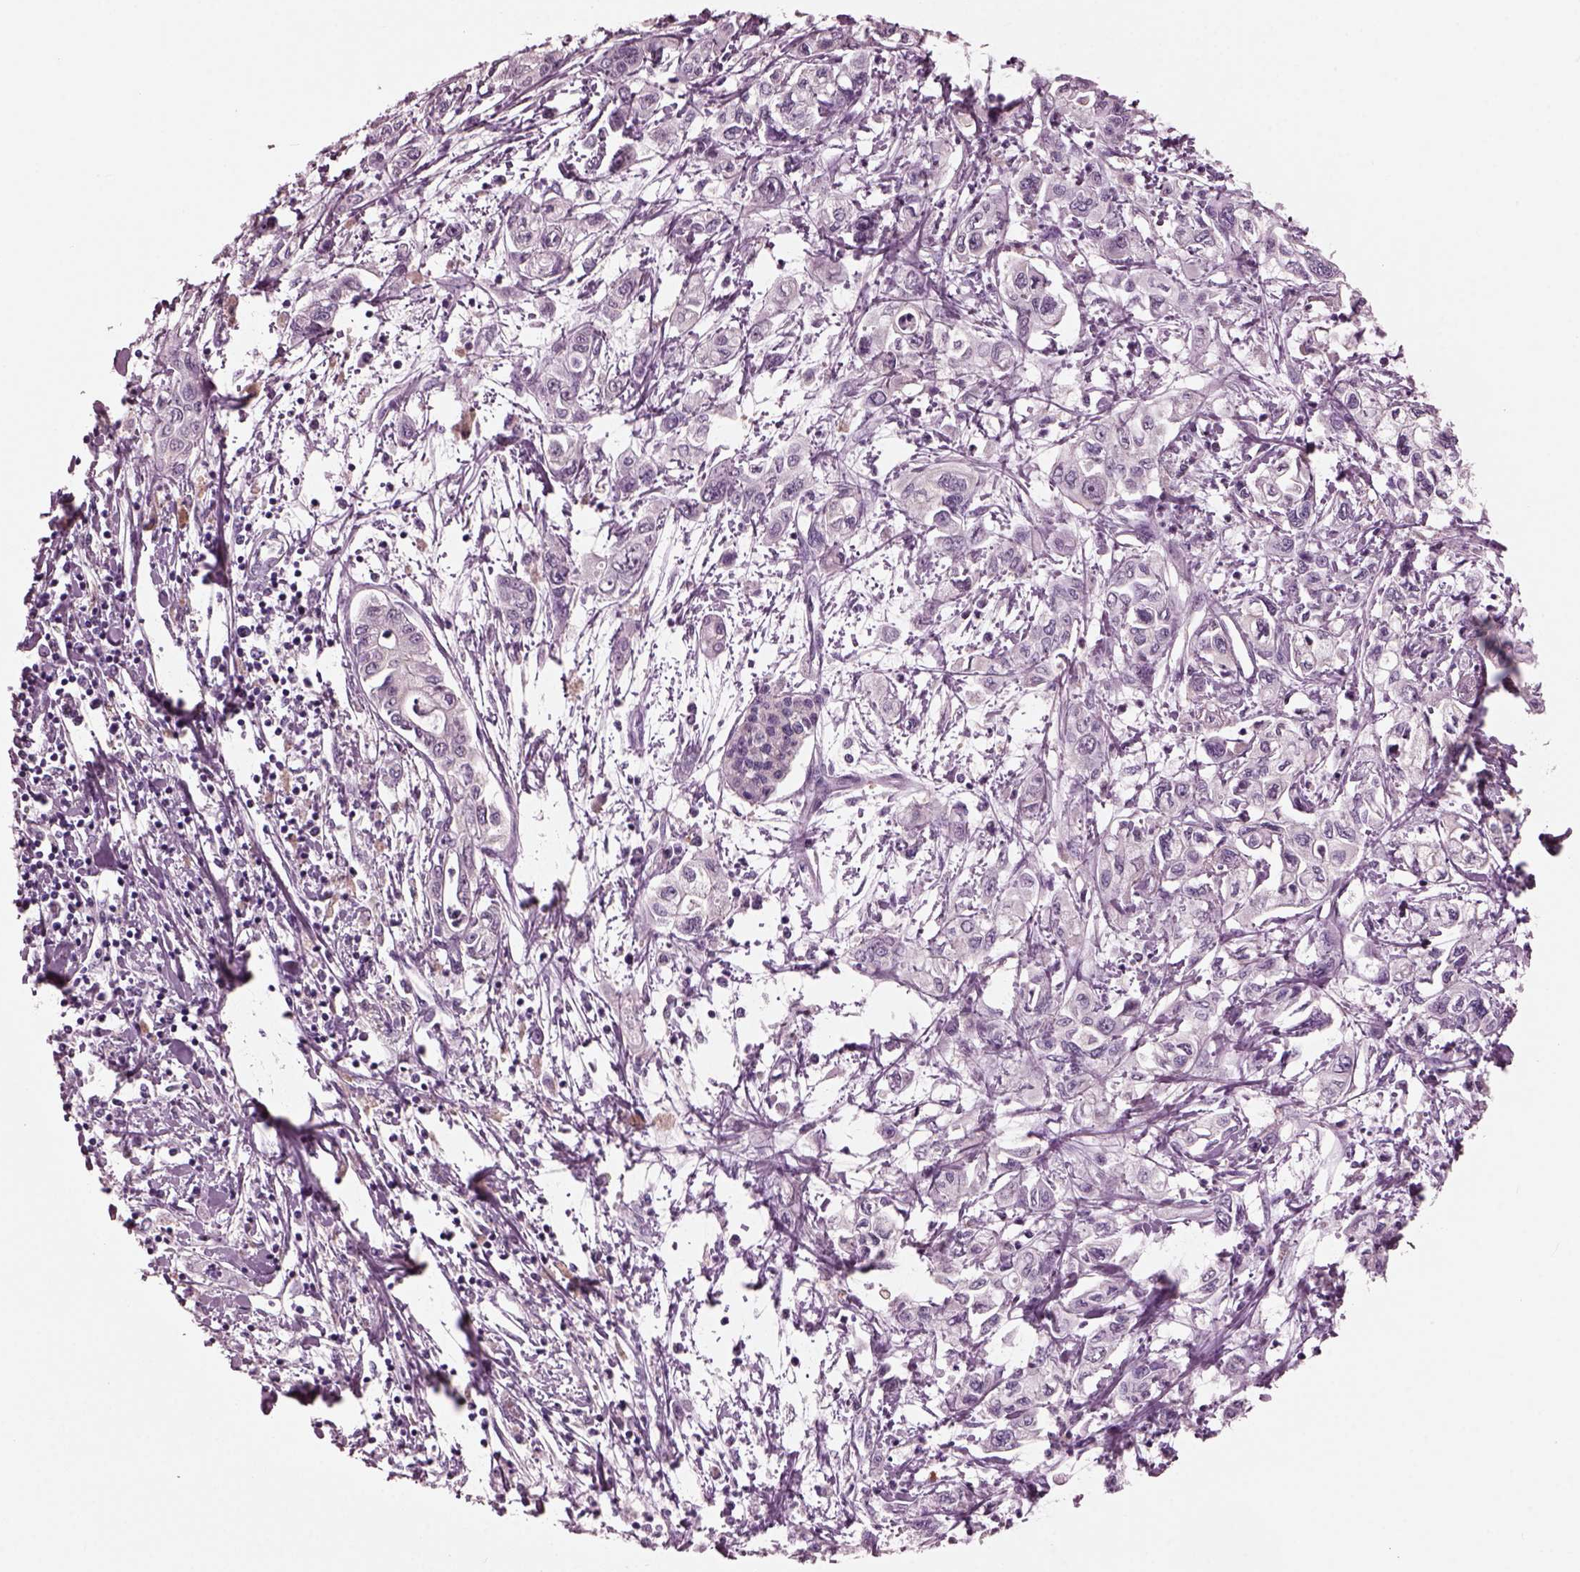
{"staining": {"intensity": "negative", "quantity": "none", "location": "none"}, "tissue": "pancreatic cancer", "cell_type": "Tumor cells", "image_type": "cancer", "snomed": [{"axis": "morphology", "description": "Adenocarcinoma, NOS"}, {"axis": "topography", "description": "Pancreas"}], "caption": "Protein analysis of pancreatic cancer (adenocarcinoma) demonstrates no significant staining in tumor cells.", "gene": "SHTN1", "patient": {"sex": "male", "age": 54}}